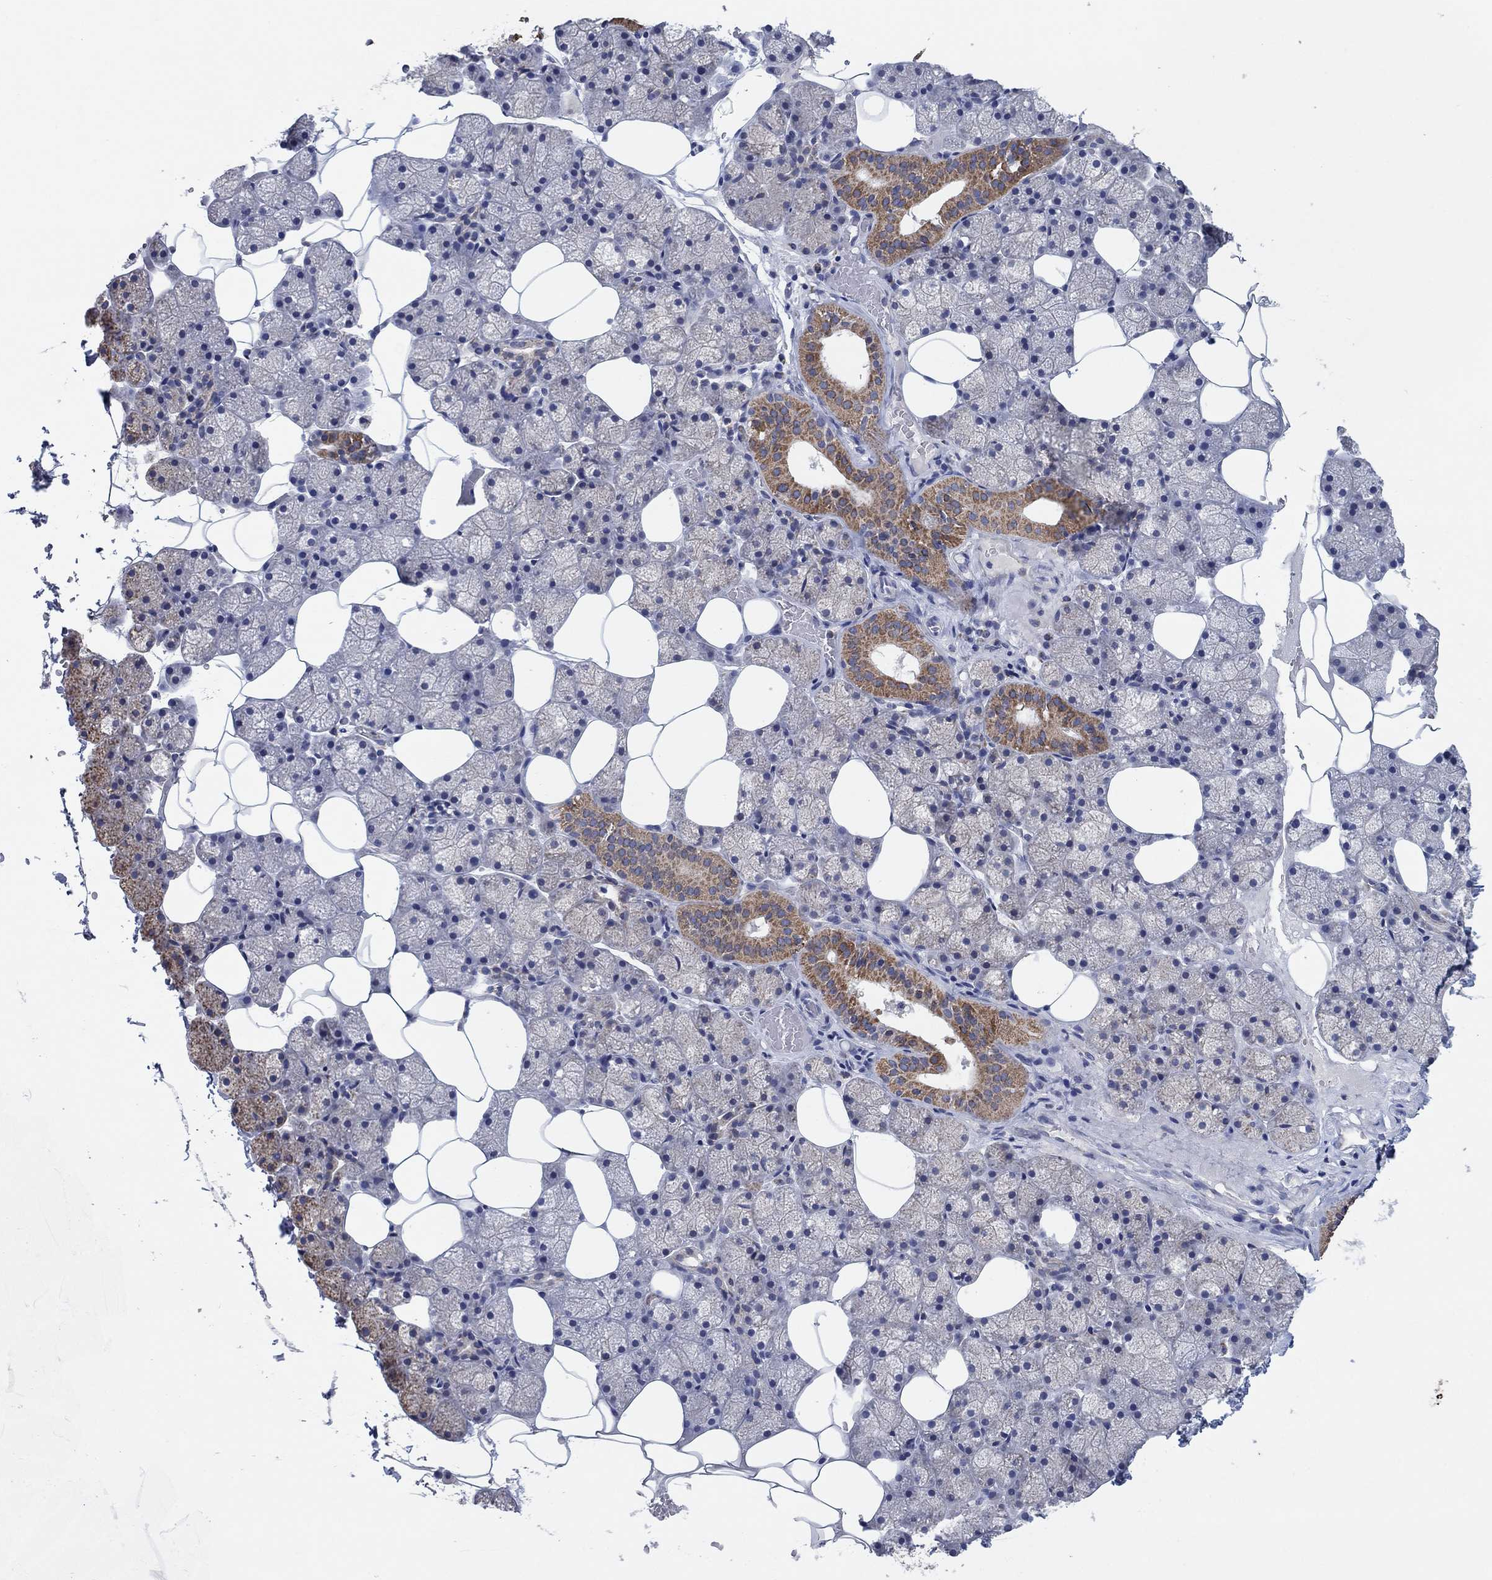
{"staining": {"intensity": "strong", "quantity": "<25%", "location": "cytoplasmic/membranous"}, "tissue": "salivary gland", "cell_type": "Glandular cells", "image_type": "normal", "snomed": [{"axis": "morphology", "description": "Normal tissue, NOS"}, {"axis": "topography", "description": "Salivary gland"}], "caption": "A high-resolution histopathology image shows immunohistochemistry (IHC) staining of benign salivary gland, which exhibits strong cytoplasmic/membranous expression in about <25% of glandular cells. Nuclei are stained in blue.", "gene": "C9orf85", "patient": {"sex": "male", "age": 38}}